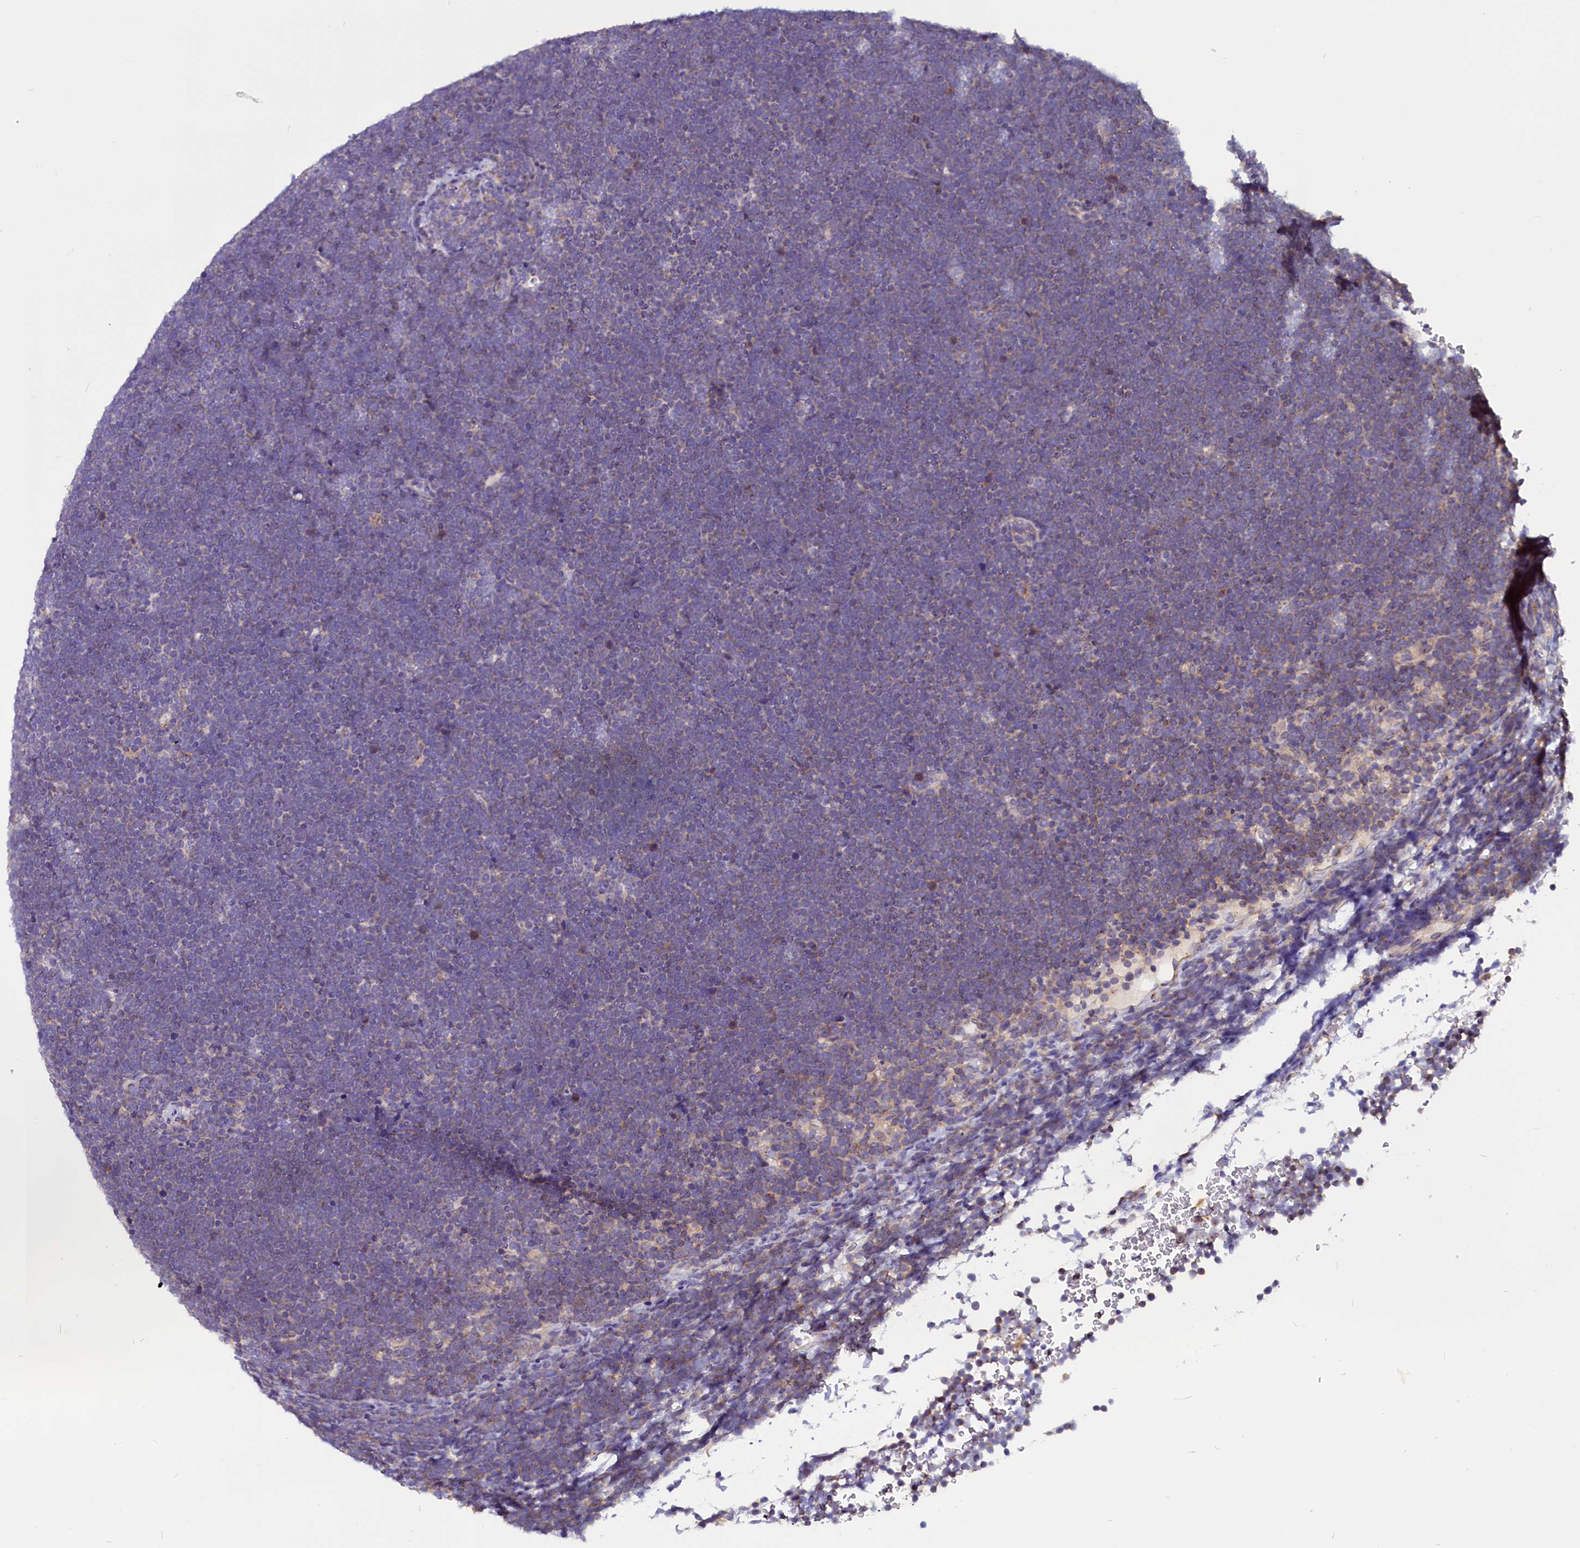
{"staining": {"intensity": "negative", "quantity": "none", "location": "none"}, "tissue": "lymphoma", "cell_type": "Tumor cells", "image_type": "cancer", "snomed": [{"axis": "morphology", "description": "Malignant lymphoma, non-Hodgkin's type, High grade"}, {"axis": "topography", "description": "Lymph node"}], "caption": "Tumor cells are negative for protein expression in human malignant lymphoma, non-Hodgkin's type (high-grade).", "gene": "CEP170", "patient": {"sex": "male", "age": 13}}